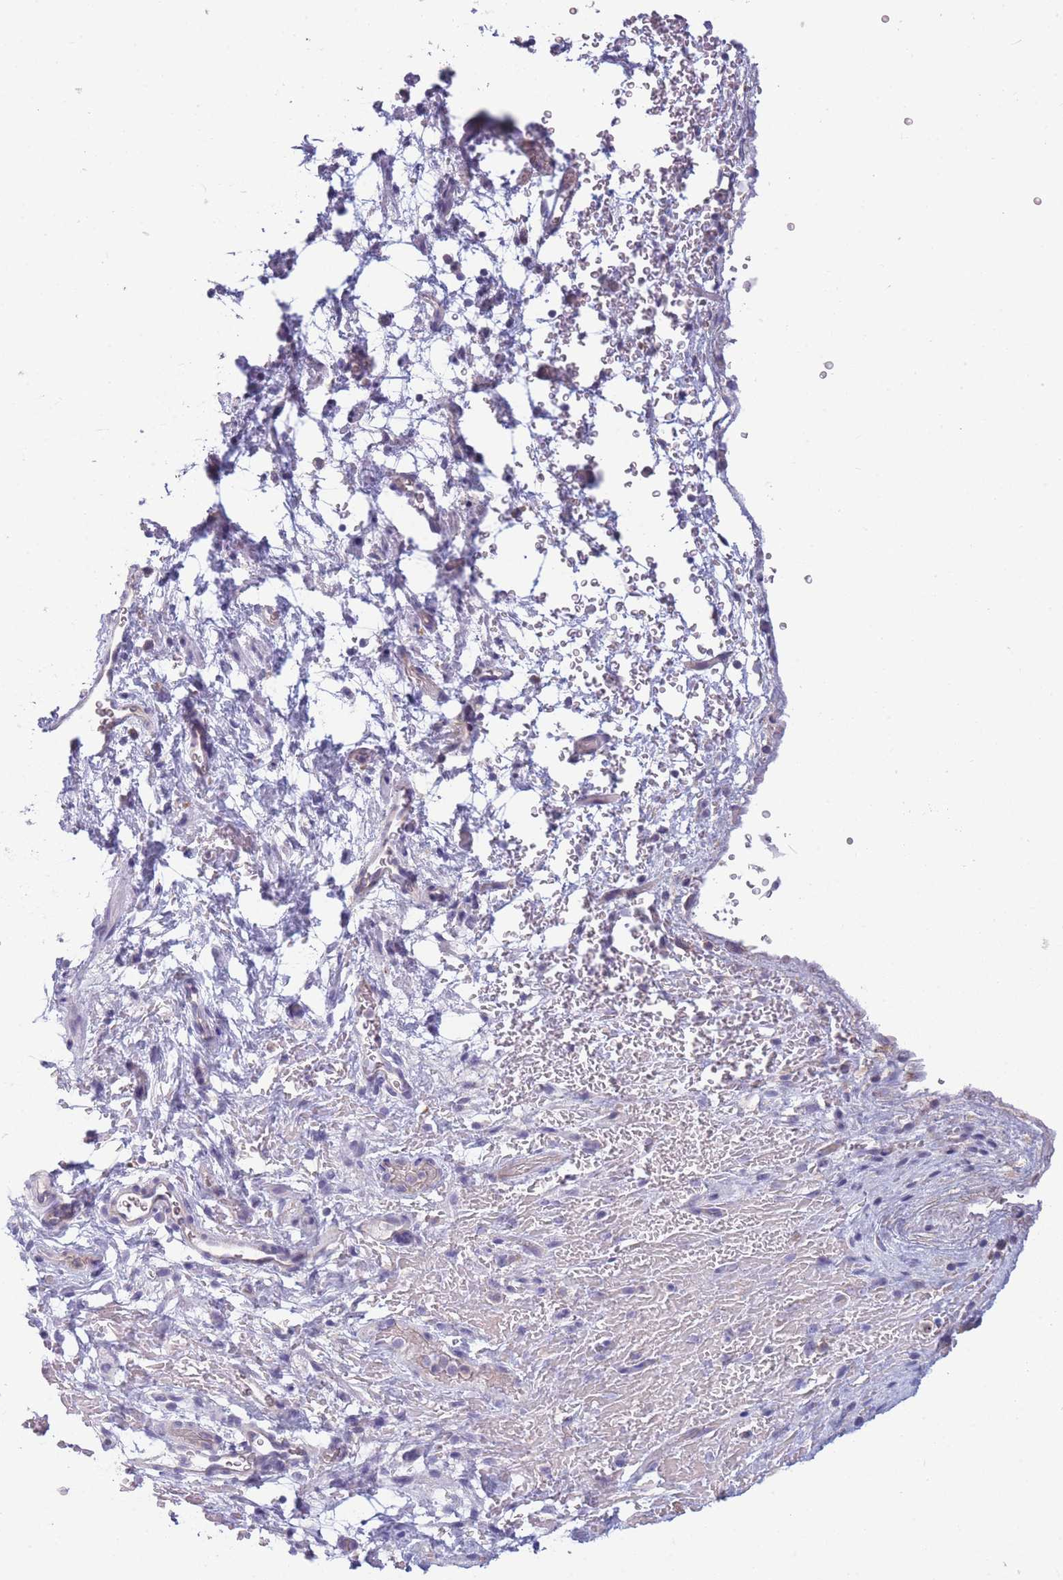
{"staining": {"intensity": "negative", "quantity": "none", "location": "none"}, "tissue": "smooth muscle", "cell_type": "Smooth muscle cells", "image_type": "normal", "snomed": [{"axis": "morphology", "description": "Normal tissue, NOS"}, {"axis": "topography", "description": "Smooth muscle"}, {"axis": "topography", "description": "Peripheral nerve tissue"}], "caption": "Smooth muscle cells show no significant protein positivity in unremarkable smooth muscle. (Brightfield microscopy of DAB (3,3'-diaminobenzidine) IHC at high magnification).", "gene": "NDUFAF6", "patient": {"sex": "male", "age": 69}}